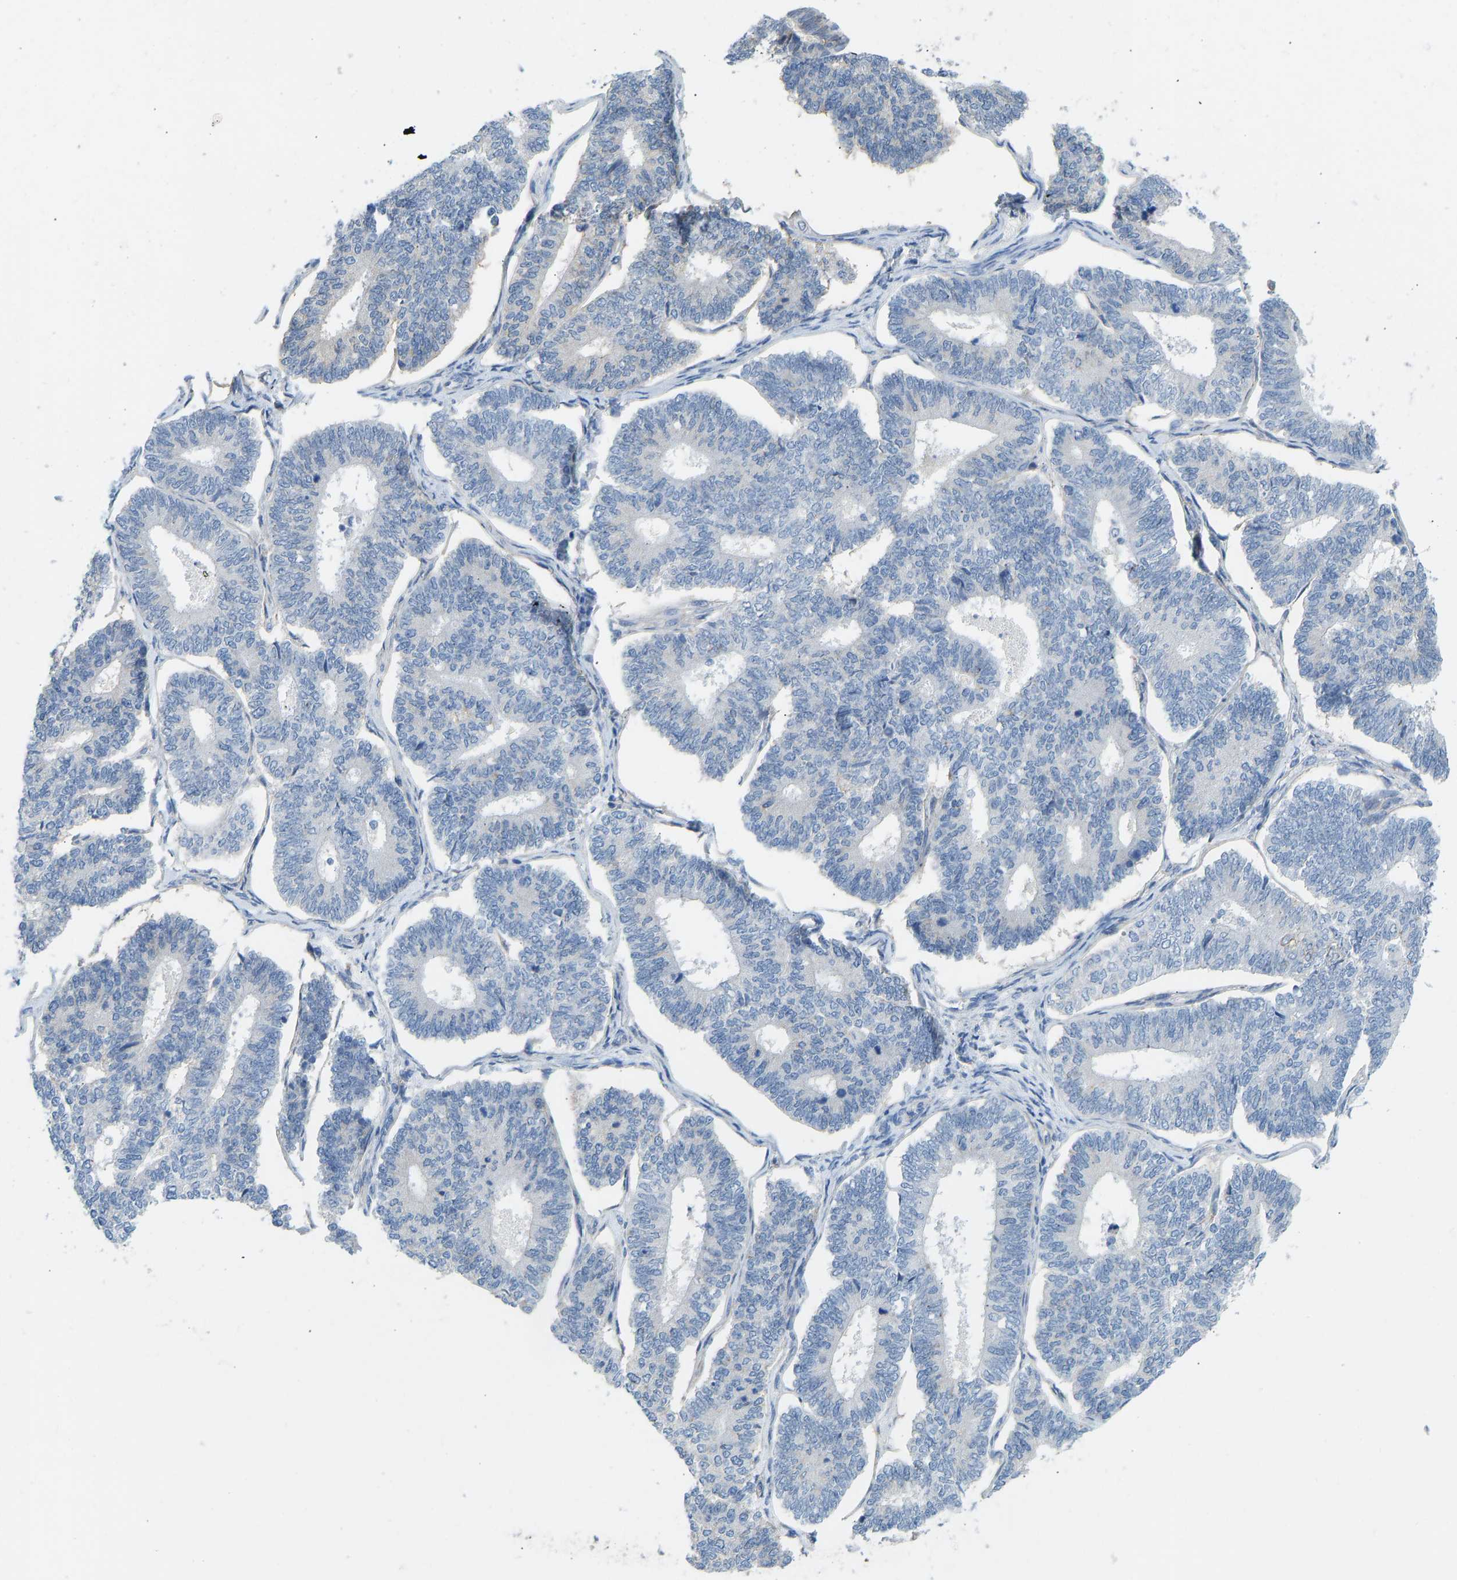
{"staining": {"intensity": "negative", "quantity": "none", "location": "none"}, "tissue": "endometrial cancer", "cell_type": "Tumor cells", "image_type": "cancer", "snomed": [{"axis": "morphology", "description": "Adenocarcinoma, NOS"}, {"axis": "topography", "description": "Endometrium"}], "caption": "Protein analysis of endometrial adenocarcinoma shows no significant staining in tumor cells. (Brightfield microscopy of DAB immunohistochemistry (IHC) at high magnification).", "gene": "ATP1A1", "patient": {"sex": "female", "age": 70}}